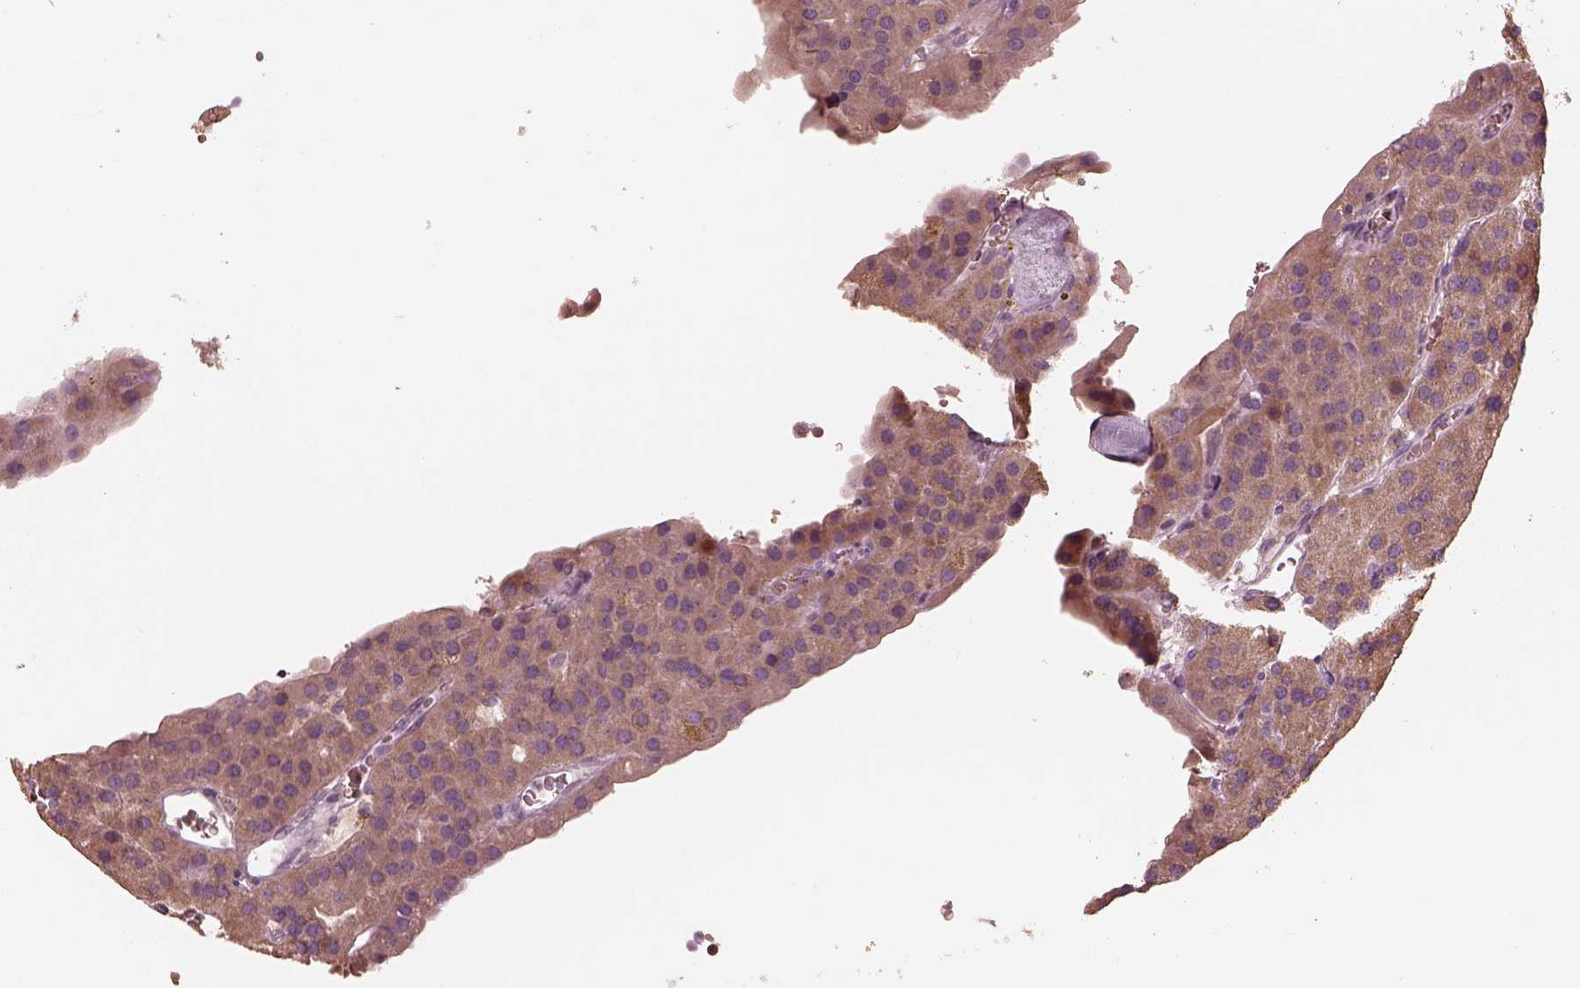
{"staining": {"intensity": "moderate", "quantity": ">75%", "location": "cytoplasmic/membranous"}, "tissue": "parathyroid gland", "cell_type": "Glandular cells", "image_type": "normal", "snomed": [{"axis": "morphology", "description": "Normal tissue, NOS"}, {"axis": "morphology", "description": "Adenoma, NOS"}, {"axis": "topography", "description": "Parathyroid gland"}], "caption": "Protein staining exhibits moderate cytoplasmic/membranous expression in approximately >75% of glandular cells in normal parathyroid gland.", "gene": "ANKLE1", "patient": {"sex": "female", "age": 86}}